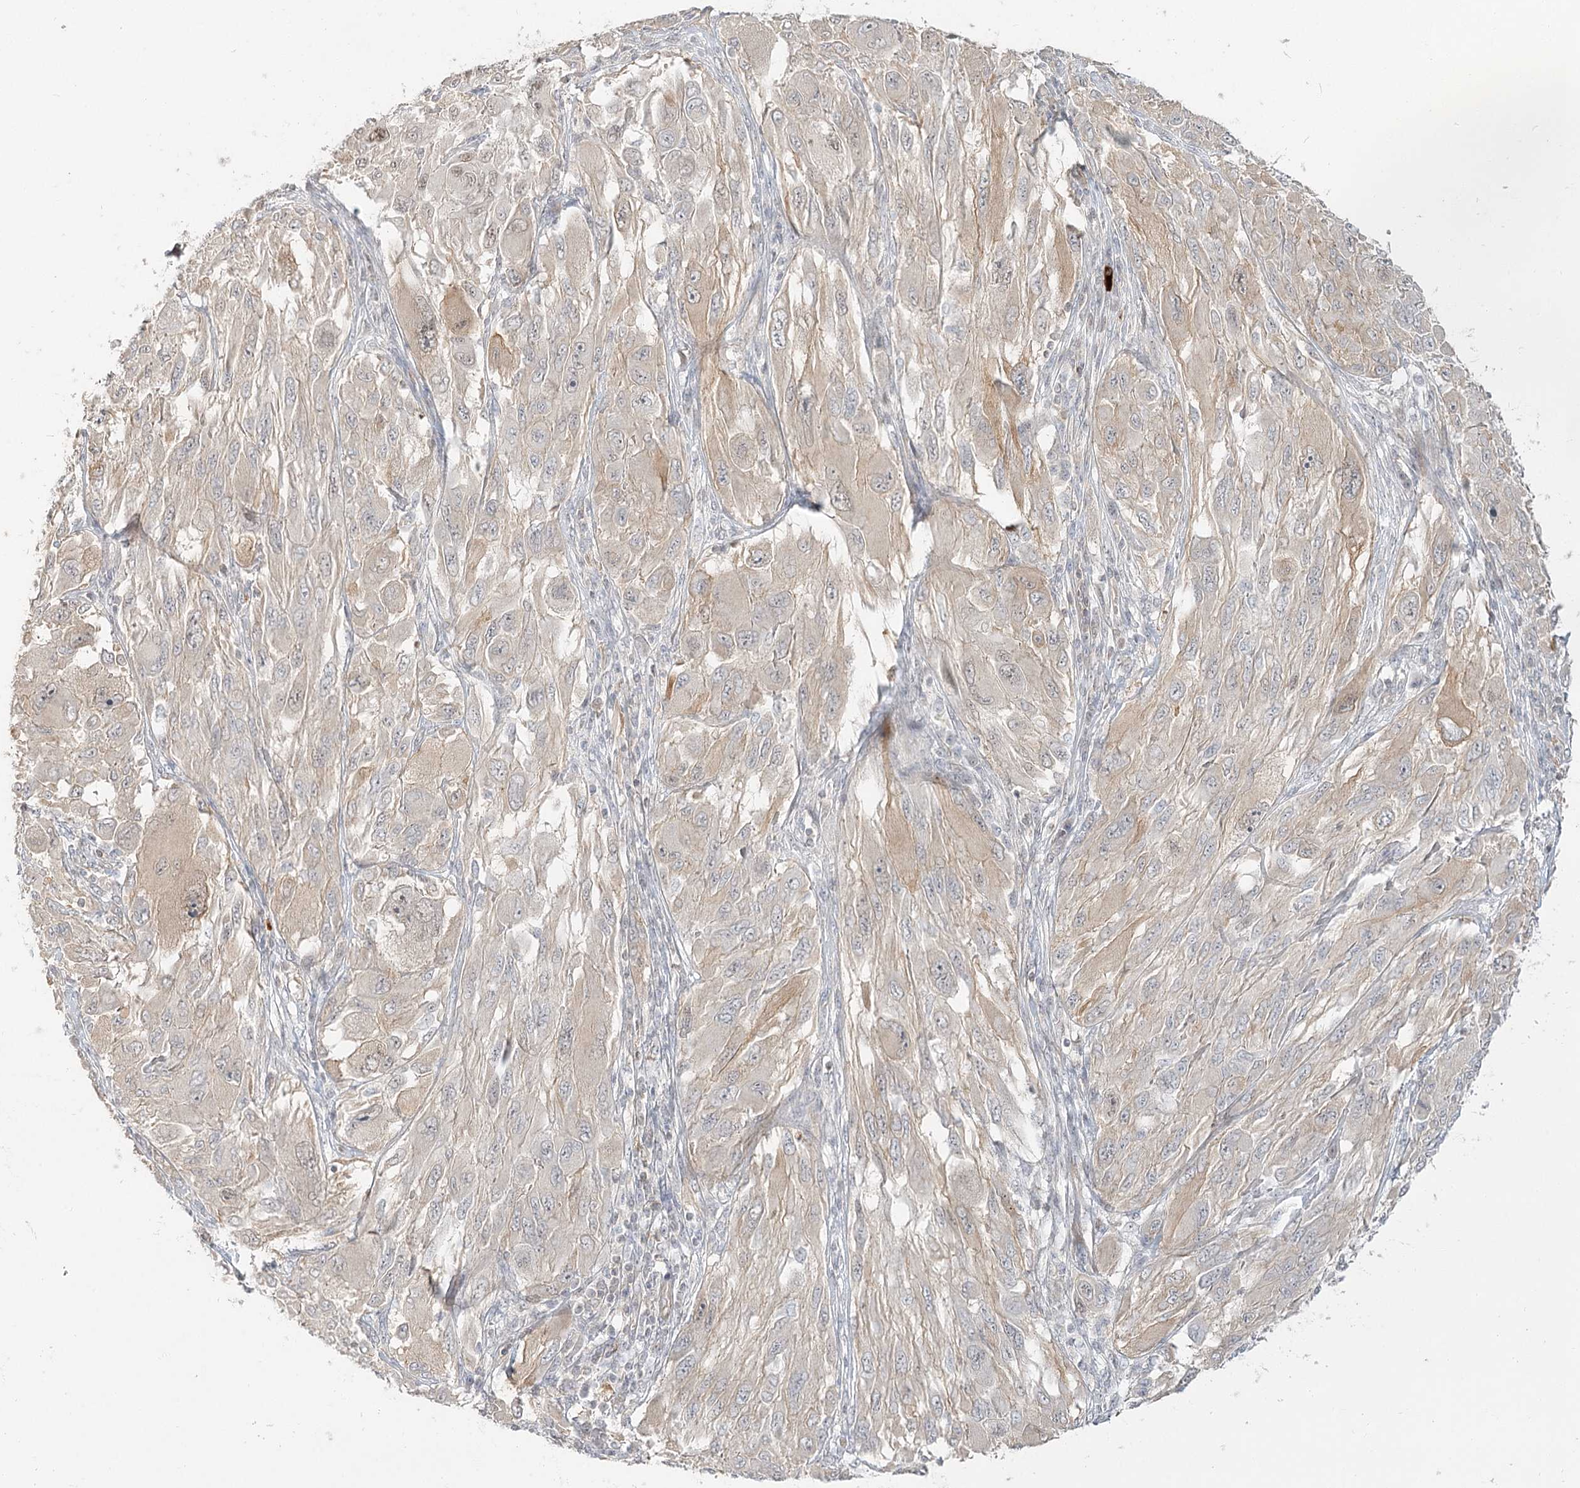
{"staining": {"intensity": "negative", "quantity": "none", "location": "none"}, "tissue": "melanoma", "cell_type": "Tumor cells", "image_type": "cancer", "snomed": [{"axis": "morphology", "description": "Malignant melanoma, NOS"}, {"axis": "topography", "description": "Skin"}], "caption": "DAB immunohistochemical staining of human melanoma shows no significant staining in tumor cells.", "gene": "GUCY2C", "patient": {"sex": "female", "age": 91}}